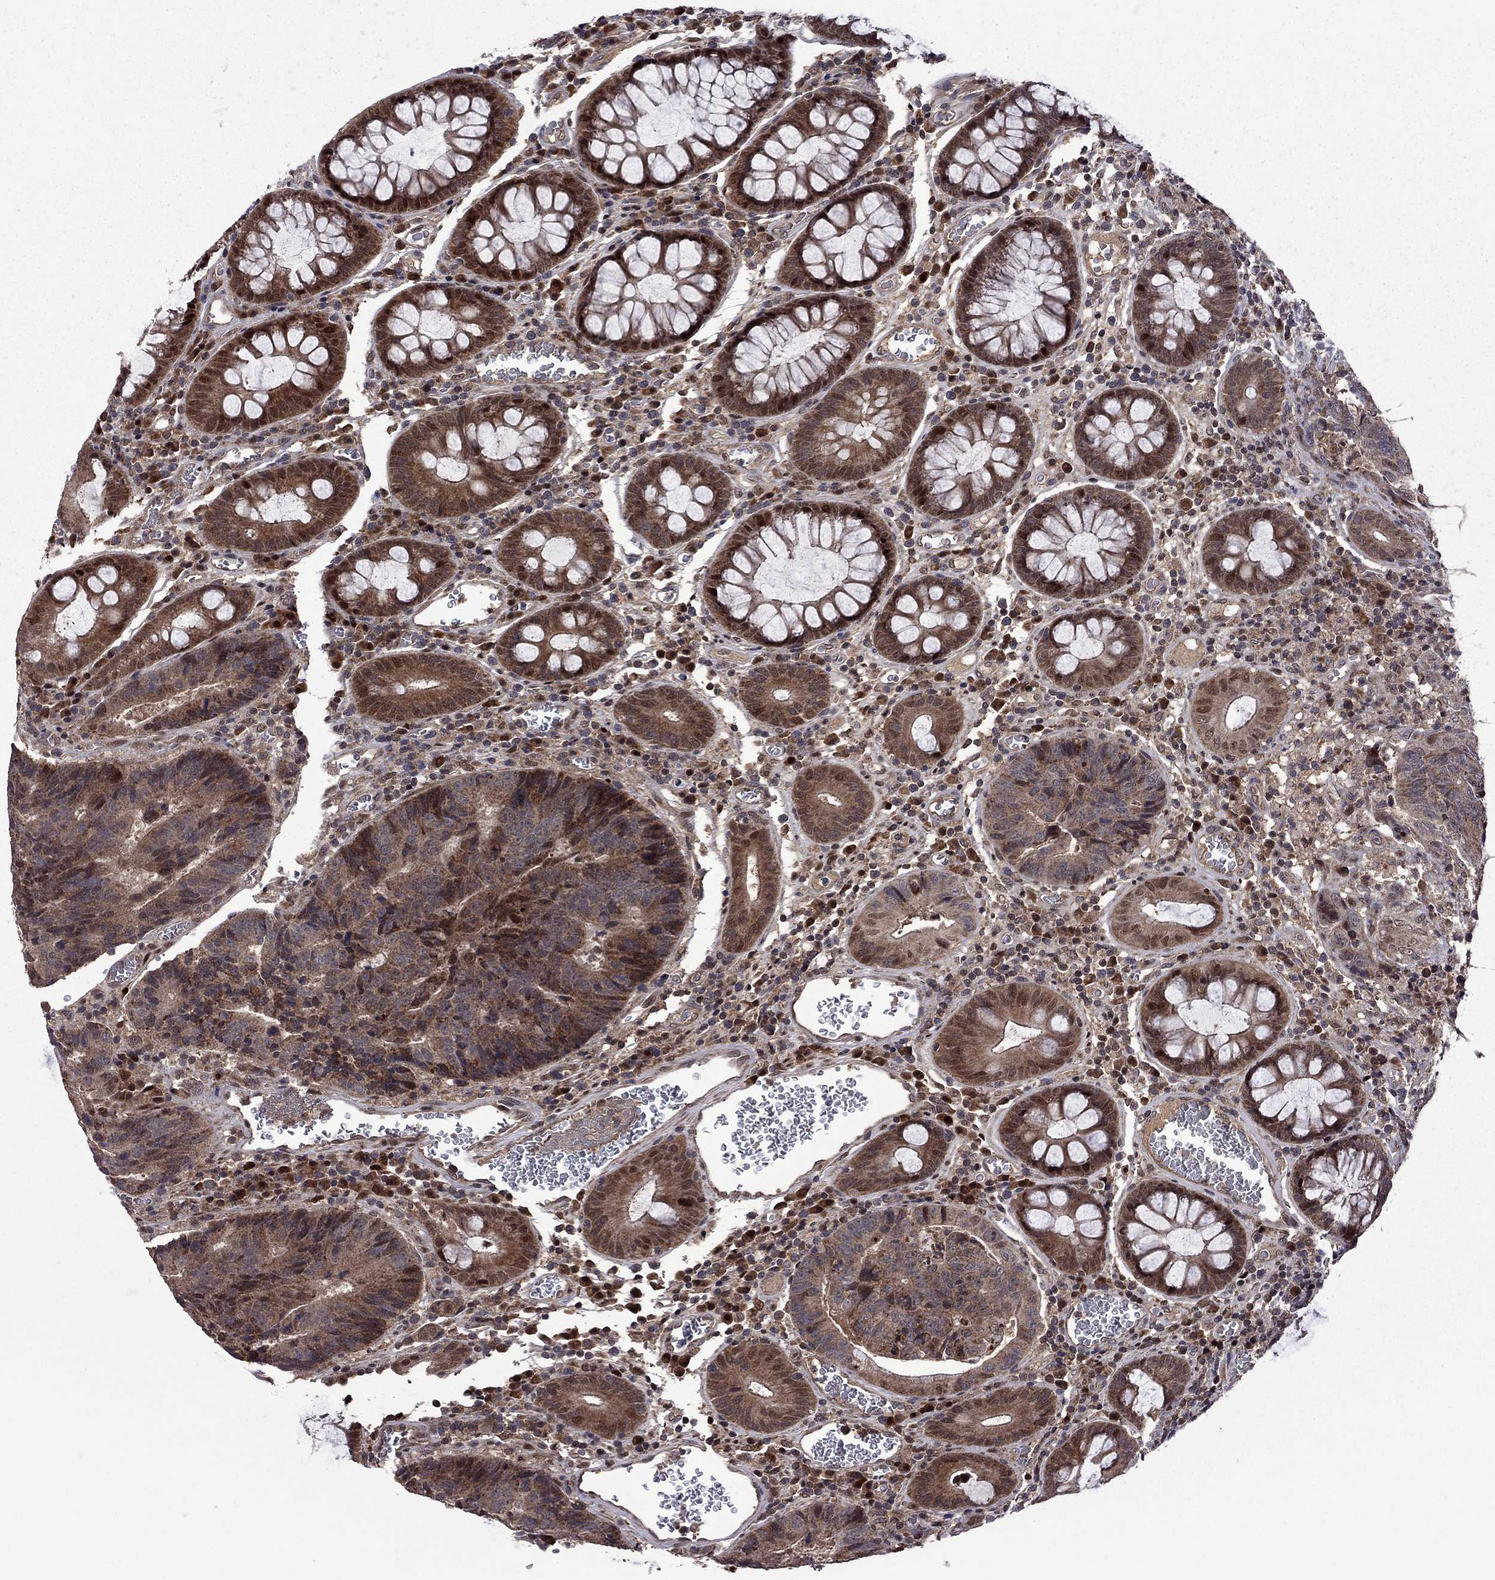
{"staining": {"intensity": "moderate", "quantity": "<25%", "location": "cytoplasmic/membranous"}, "tissue": "colorectal cancer", "cell_type": "Tumor cells", "image_type": "cancer", "snomed": [{"axis": "morphology", "description": "Adenocarcinoma, NOS"}, {"axis": "topography", "description": "Colon"}], "caption": "Moderate cytoplasmic/membranous staining for a protein is seen in approximately <25% of tumor cells of colorectal cancer (adenocarcinoma) using IHC.", "gene": "IPP", "patient": {"sex": "female", "age": 48}}